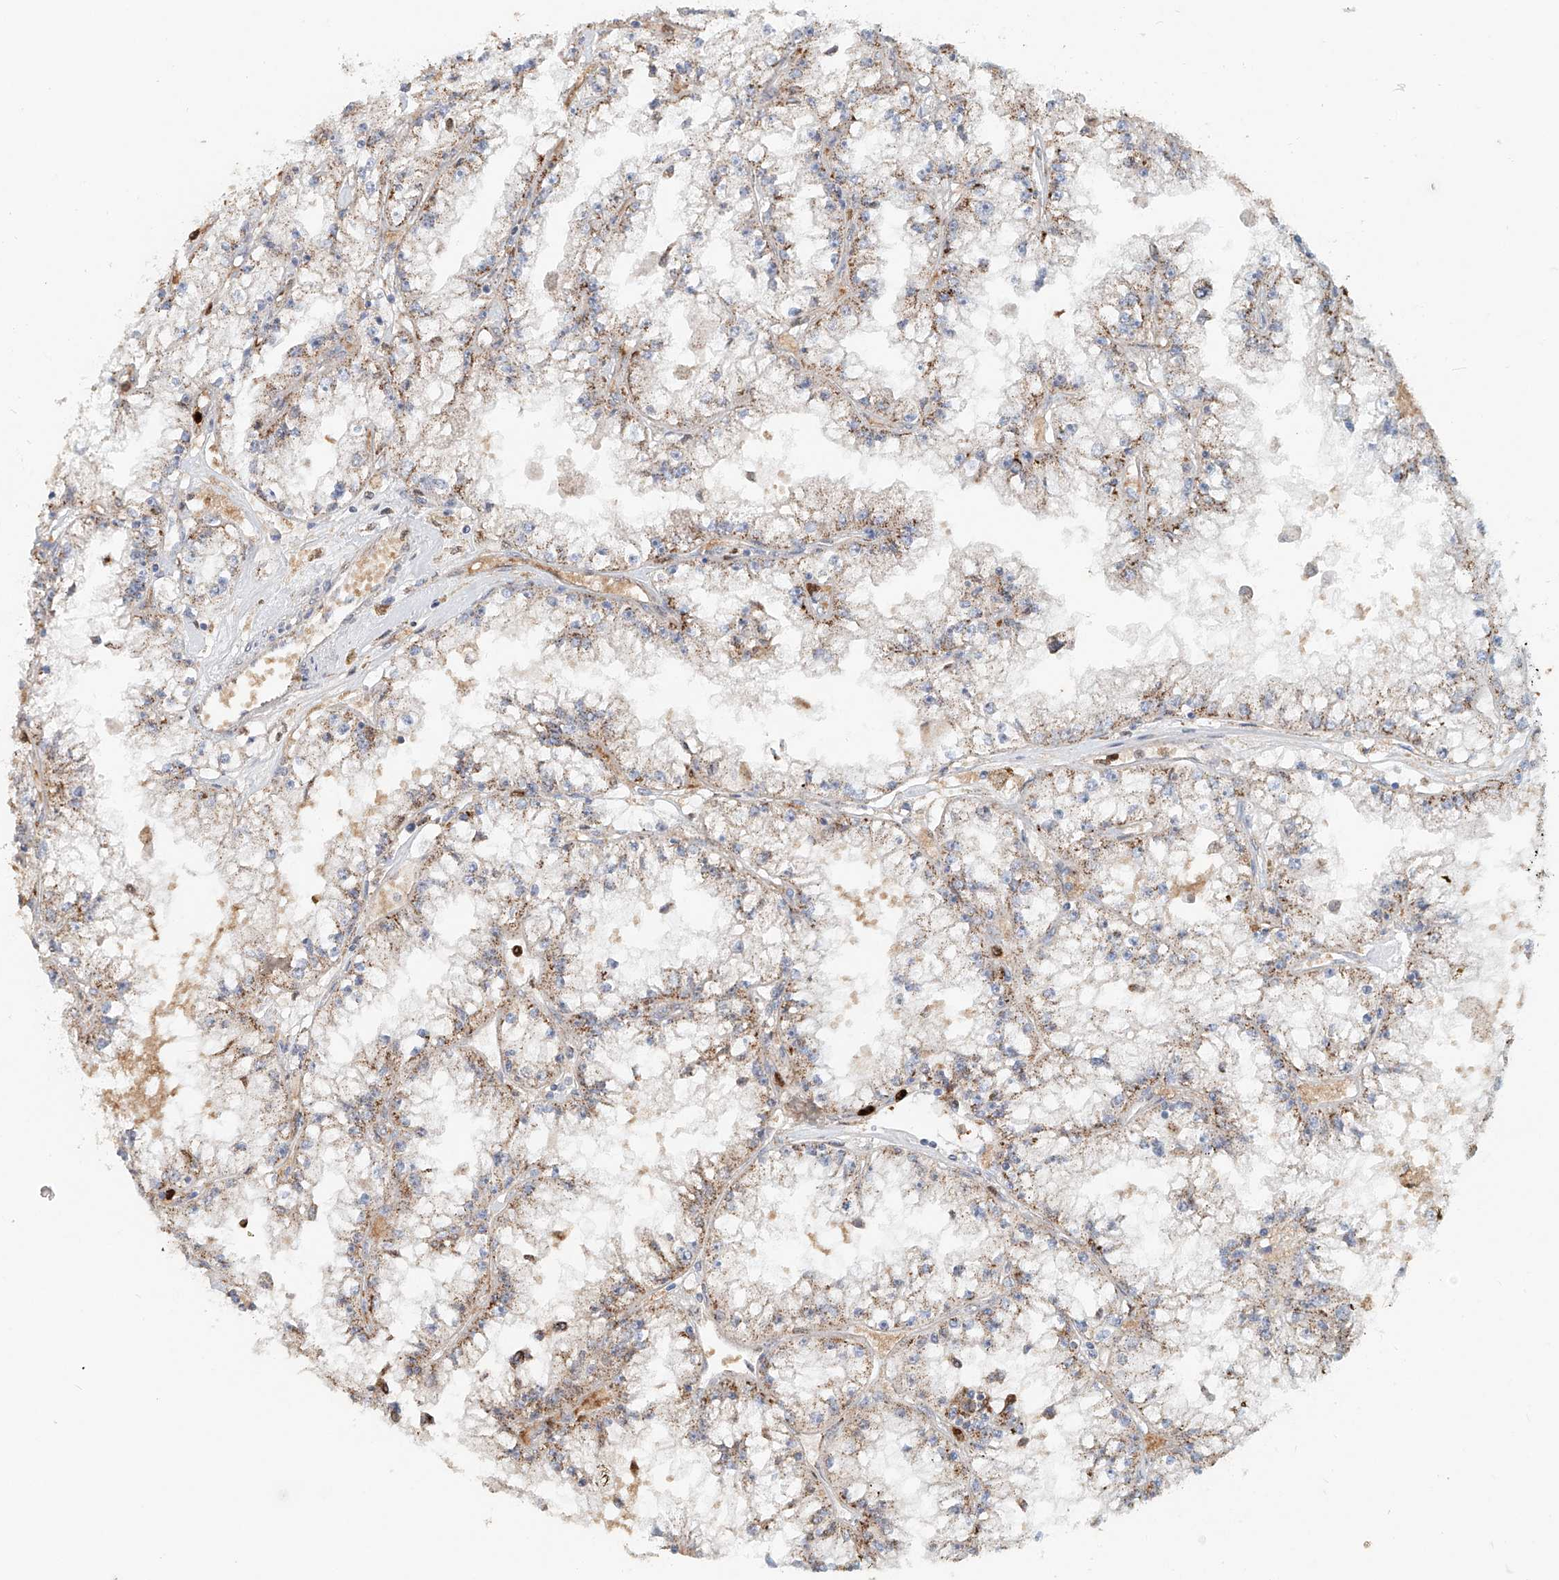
{"staining": {"intensity": "moderate", "quantity": ">75%", "location": "cytoplasmic/membranous"}, "tissue": "renal cancer", "cell_type": "Tumor cells", "image_type": "cancer", "snomed": [{"axis": "morphology", "description": "Adenocarcinoma, NOS"}, {"axis": "topography", "description": "Kidney"}], "caption": "This micrograph displays renal cancer (adenocarcinoma) stained with immunohistochemistry to label a protein in brown. The cytoplasmic/membranous of tumor cells show moderate positivity for the protein. Nuclei are counter-stained blue.", "gene": "PTPRA", "patient": {"sex": "male", "age": 56}}